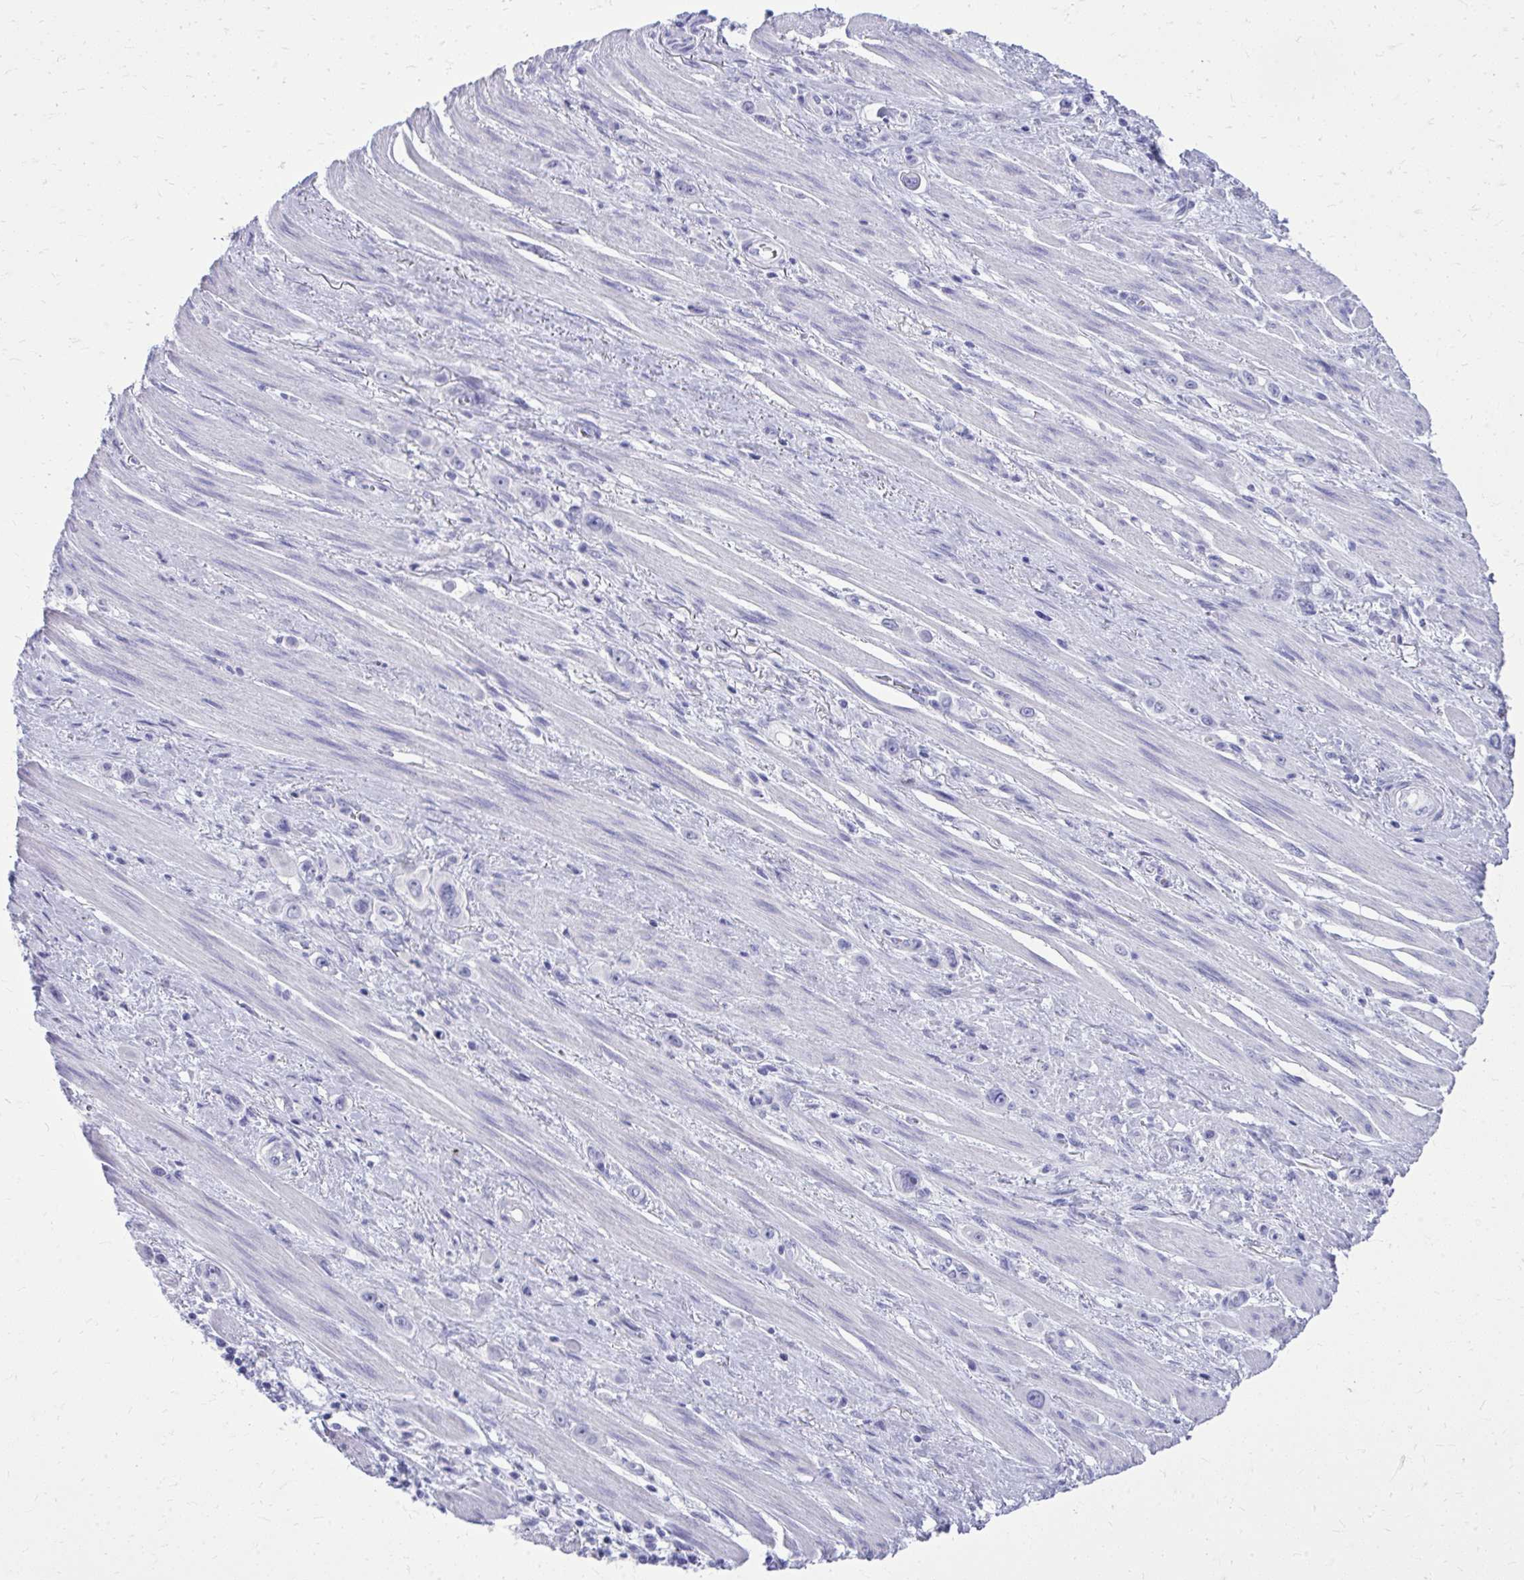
{"staining": {"intensity": "negative", "quantity": "none", "location": "none"}, "tissue": "stomach cancer", "cell_type": "Tumor cells", "image_type": "cancer", "snomed": [{"axis": "morphology", "description": "Adenocarcinoma, NOS"}, {"axis": "topography", "description": "Stomach, upper"}], "caption": "Immunohistochemical staining of human stomach adenocarcinoma reveals no significant staining in tumor cells.", "gene": "BCL6B", "patient": {"sex": "male", "age": 75}}